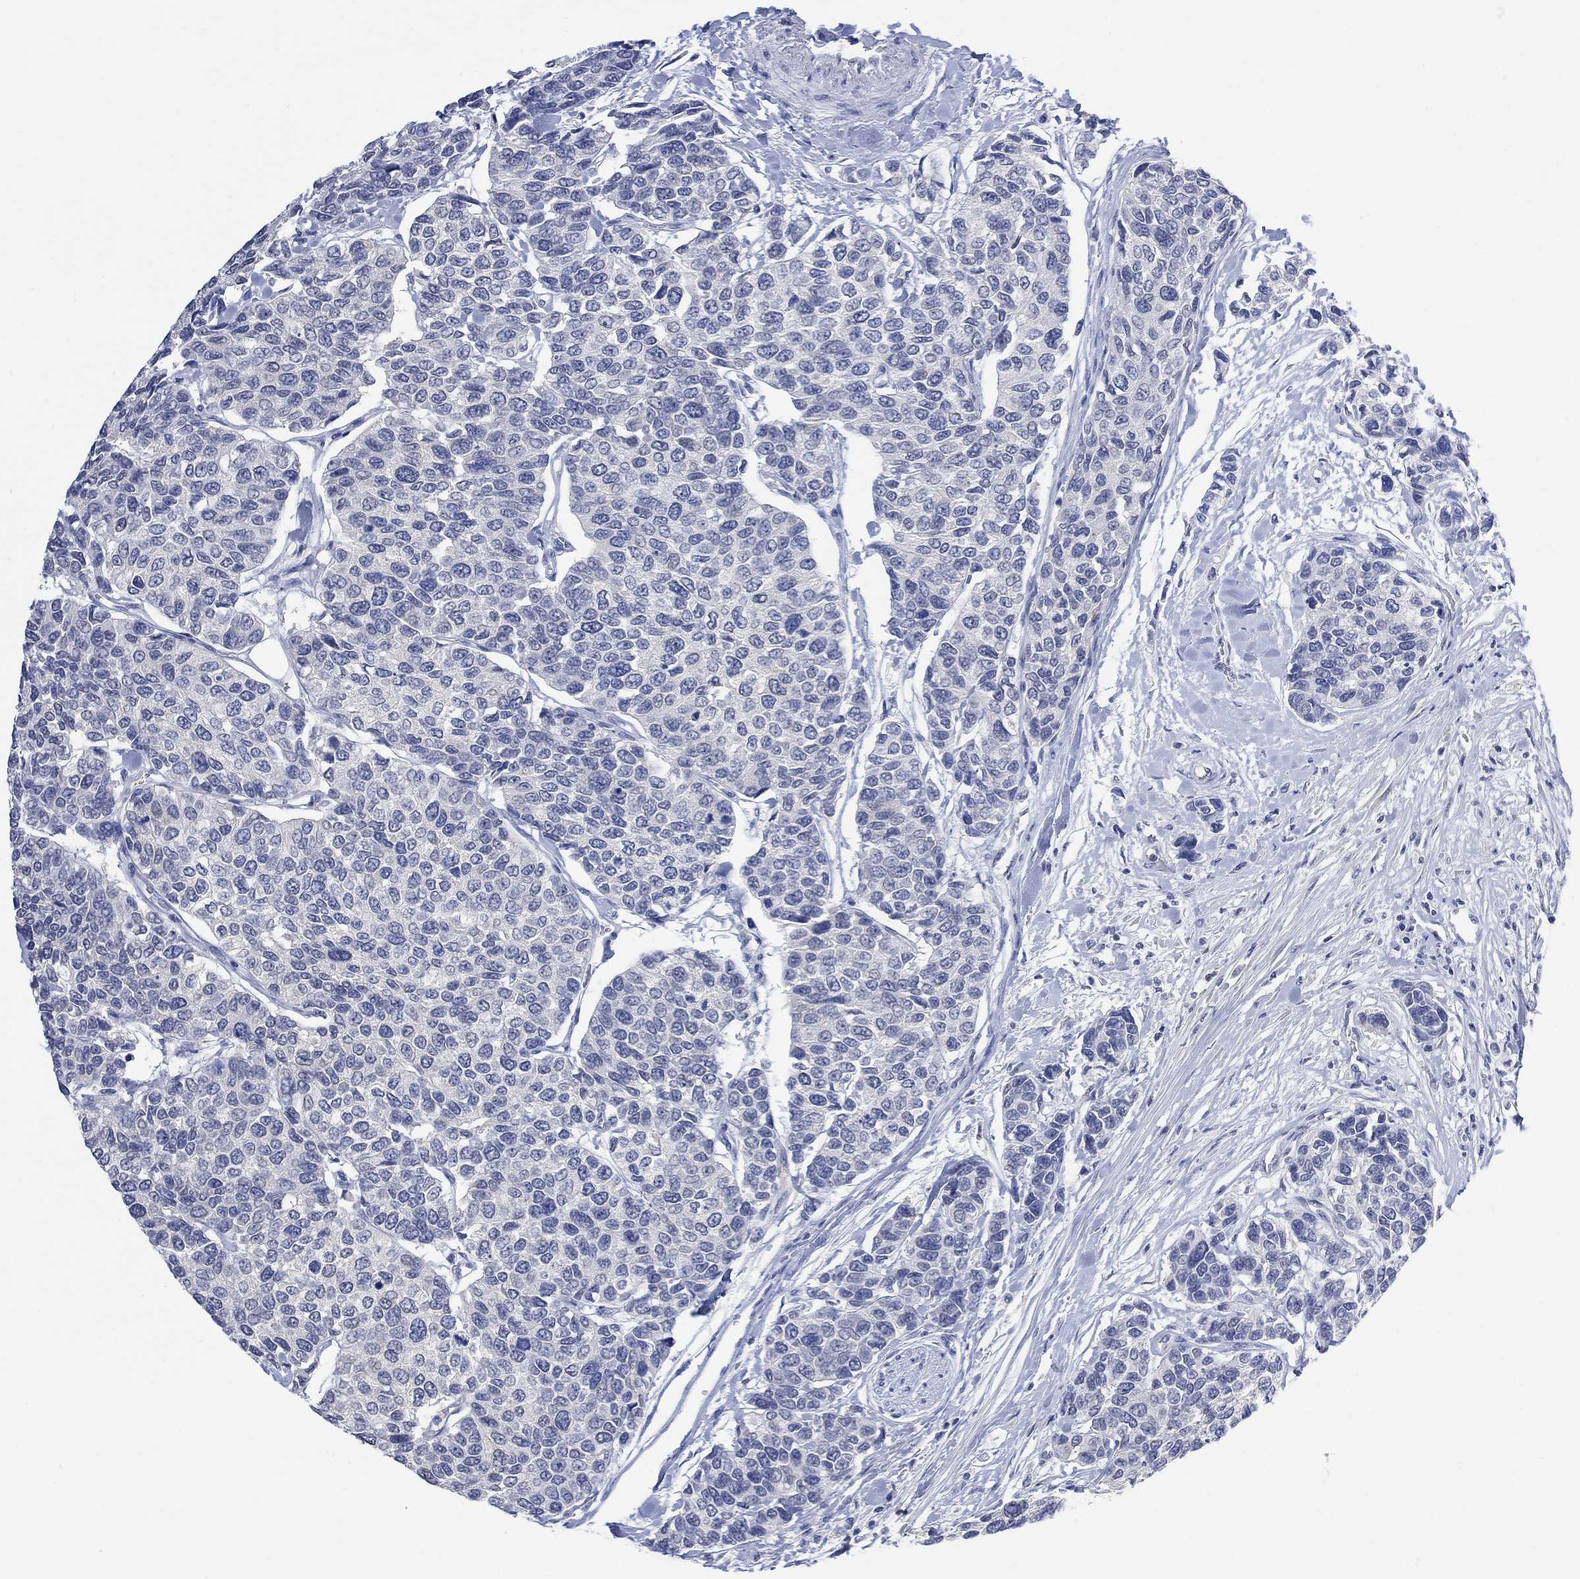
{"staining": {"intensity": "negative", "quantity": "none", "location": "none"}, "tissue": "urothelial cancer", "cell_type": "Tumor cells", "image_type": "cancer", "snomed": [{"axis": "morphology", "description": "Urothelial carcinoma, High grade"}, {"axis": "topography", "description": "Urinary bladder"}], "caption": "This micrograph is of urothelial cancer stained with immunohistochemistry (IHC) to label a protein in brown with the nuclei are counter-stained blue. There is no expression in tumor cells.", "gene": "FBP2", "patient": {"sex": "male", "age": 77}}